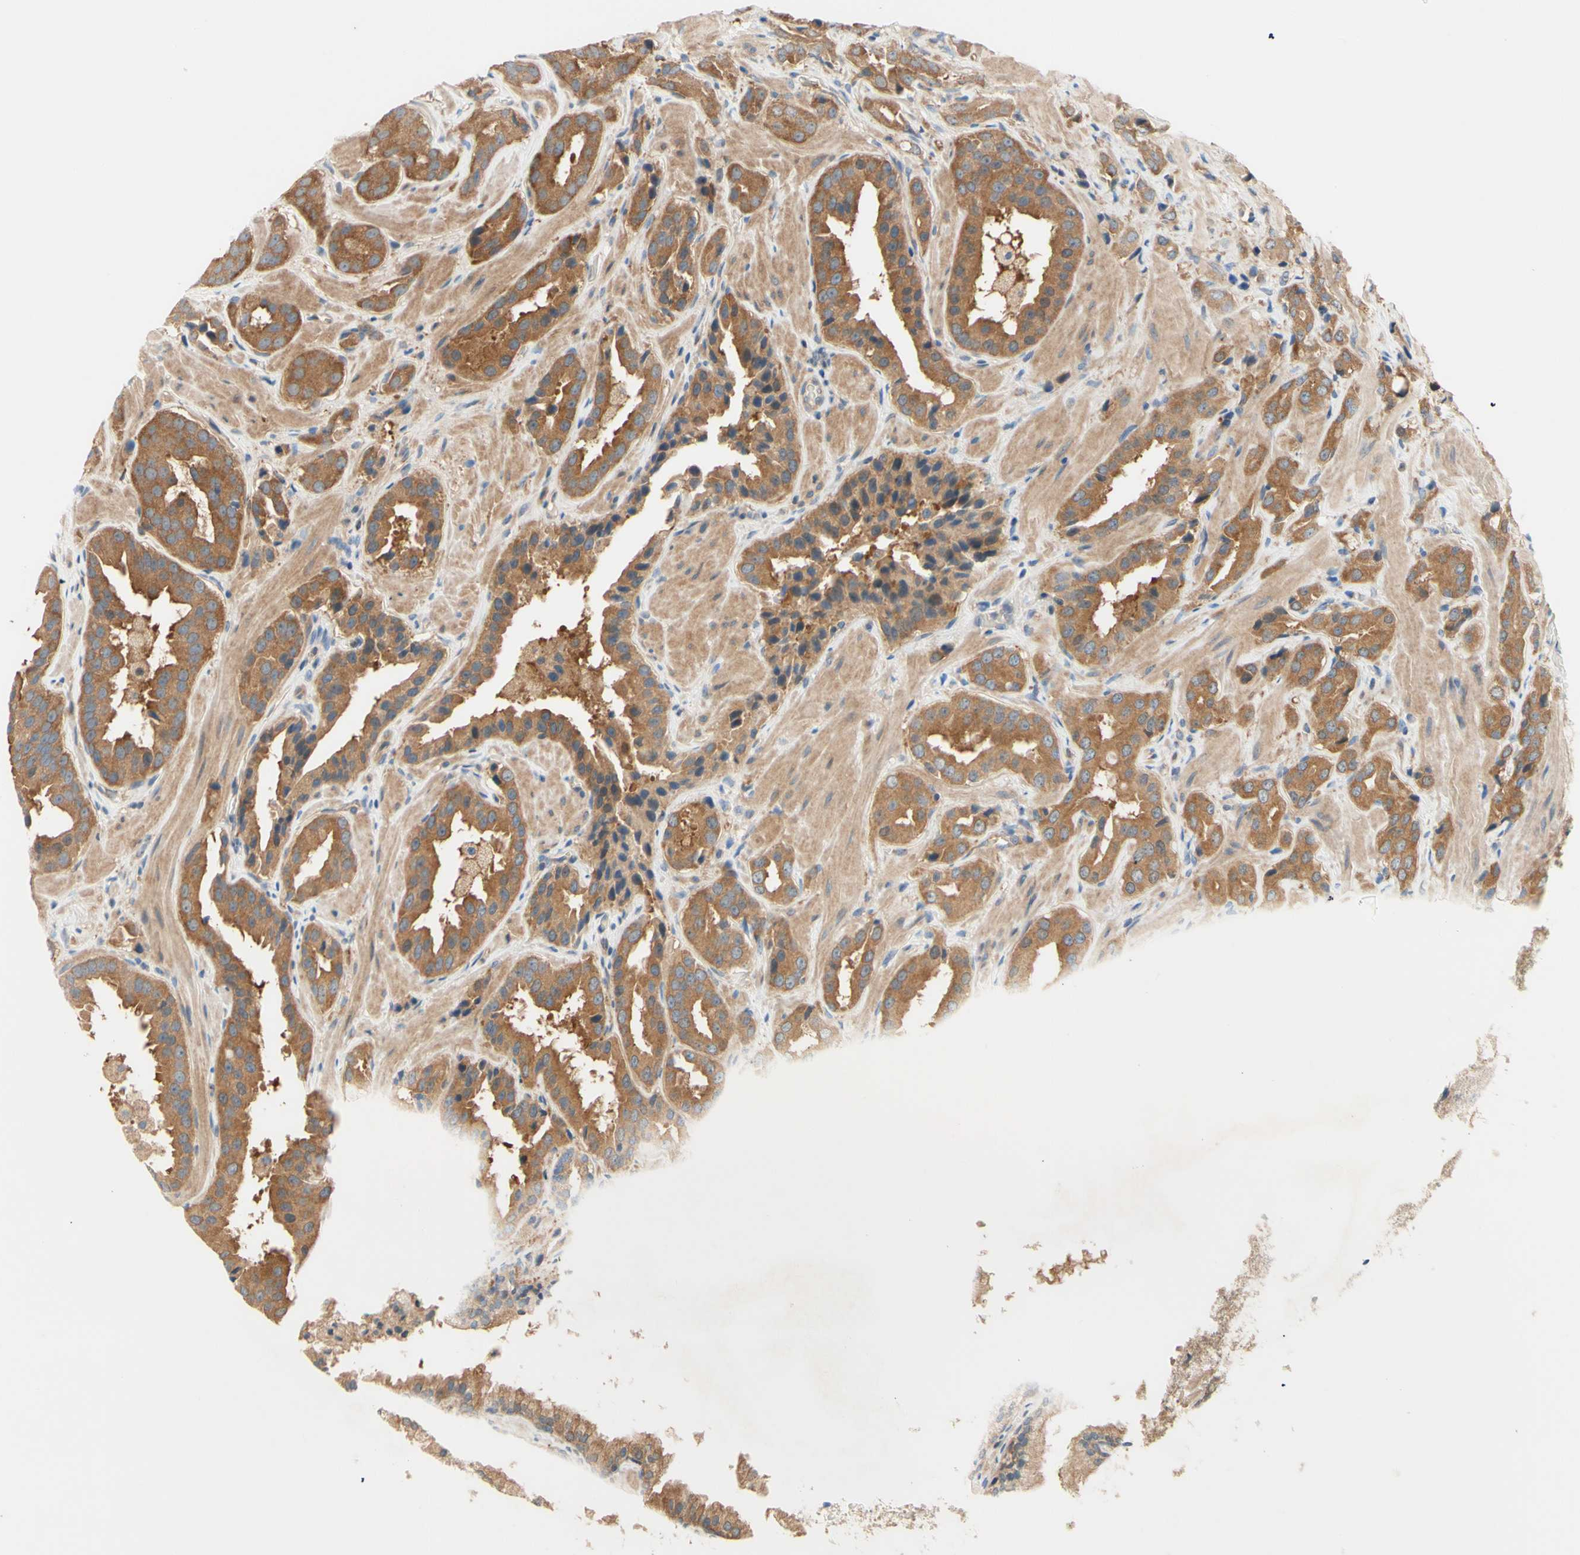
{"staining": {"intensity": "moderate", "quantity": ">75%", "location": "cytoplasmic/membranous"}, "tissue": "prostate cancer", "cell_type": "Tumor cells", "image_type": "cancer", "snomed": [{"axis": "morphology", "description": "Adenocarcinoma, High grade"}, {"axis": "topography", "description": "Prostate"}], "caption": "Immunohistochemical staining of prostate high-grade adenocarcinoma reveals medium levels of moderate cytoplasmic/membranous protein expression in approximately >75% of tumor cells.", "gene": "DYNLRB1", "patient": {"sex": "male", "age": 64}}